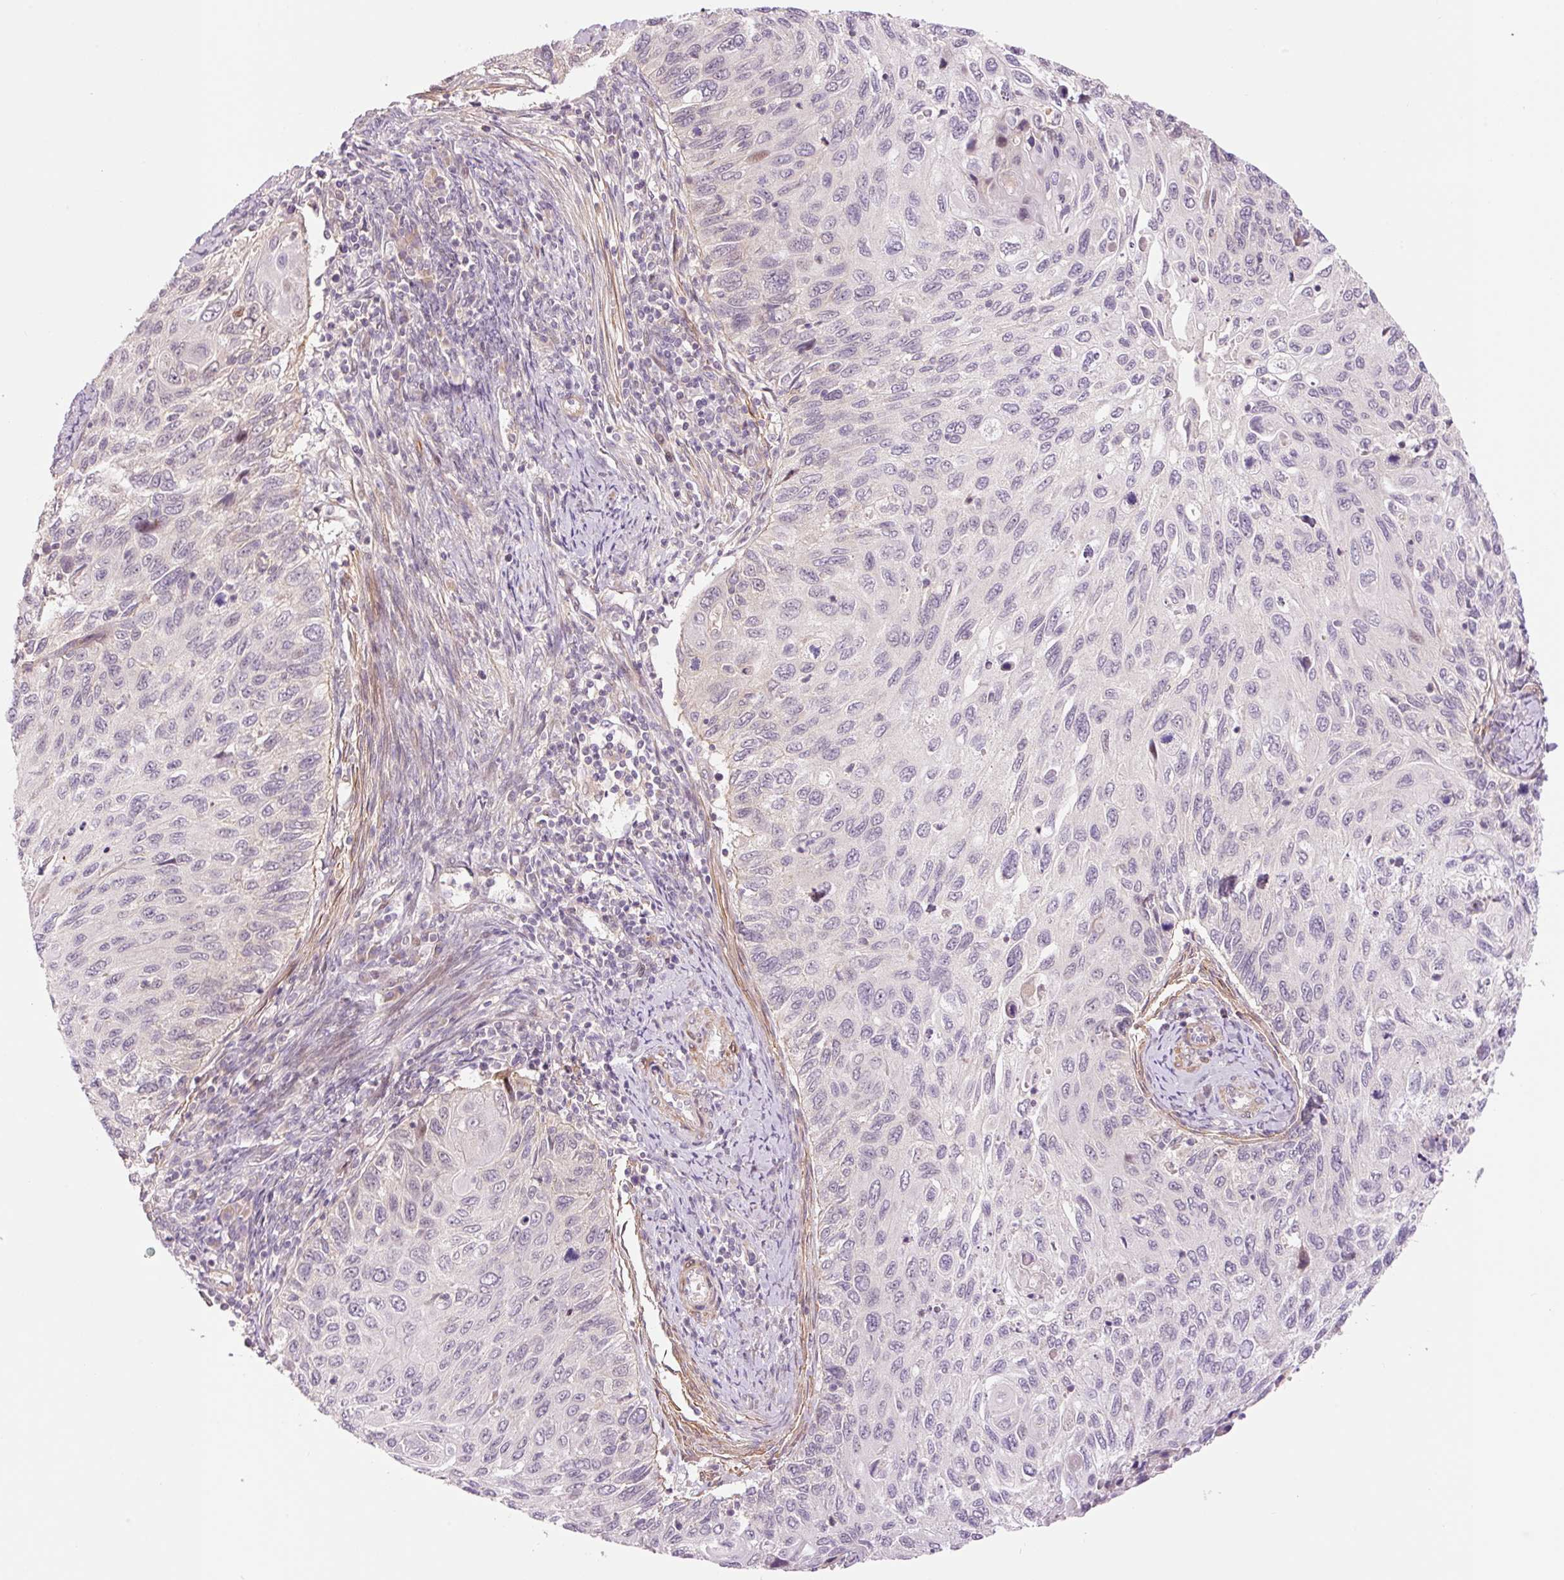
{"staining": {"intensity": "negative", "quantity": "none", "location": "none"}, "tissue": "cervical cancer", "cell_type": "Tumor cells", "image_type": "cancer", "snomed": [{"axis": "morphology", "description": "Squamous cell carcinoma, NOS"}, {"axis": "topography", "description": "Cervix"}], "caption": "Immunohistochemical staining of cervical cancer exhibits no significant positivity in tumor cells.", "gene": "SLC29A3", "patient": {"sex": "female", "age": 70}}